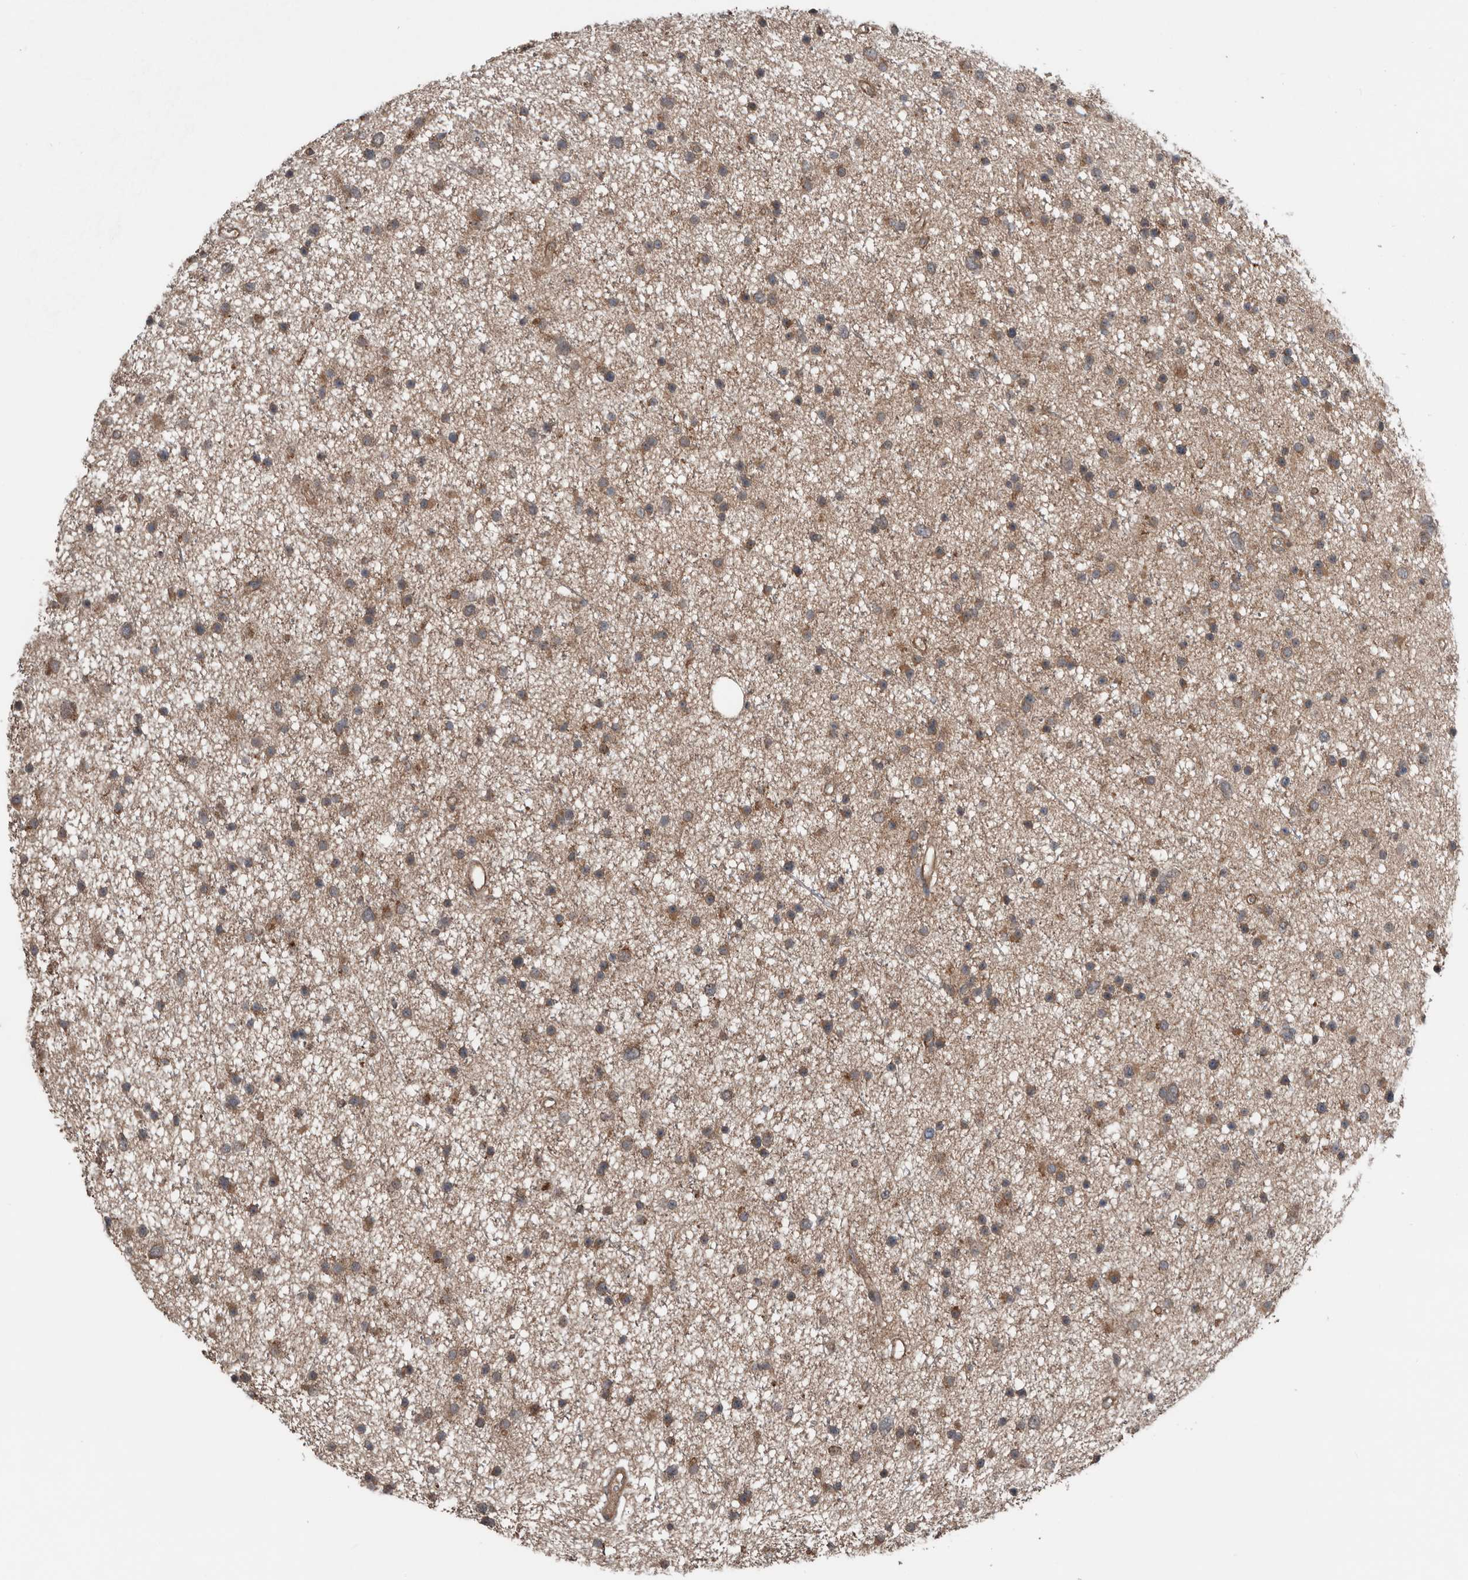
{"staining": {"intensity": "moderate", "quantity": ">75%", "location": "cytoplasmic/membranous"}, "tissue": "glioma", "cell_type": "Tumor cells", "image_type": "cancer", "snomed": [{"axis": "morphology", "description": "Glioma, malignant, Low grade"}, {"axis": "topography", "description": "Cerebral cortex"}], "caption": "Immunohistochemistry histopathology image of human glioma stained for a protein (brown), which displays medium levels of moderate cytoplasmic/membranous expression in approximately >75% of tumor cells.", "gene": "DNAJB4", "patient": {"sex": "female", "age": 39}}